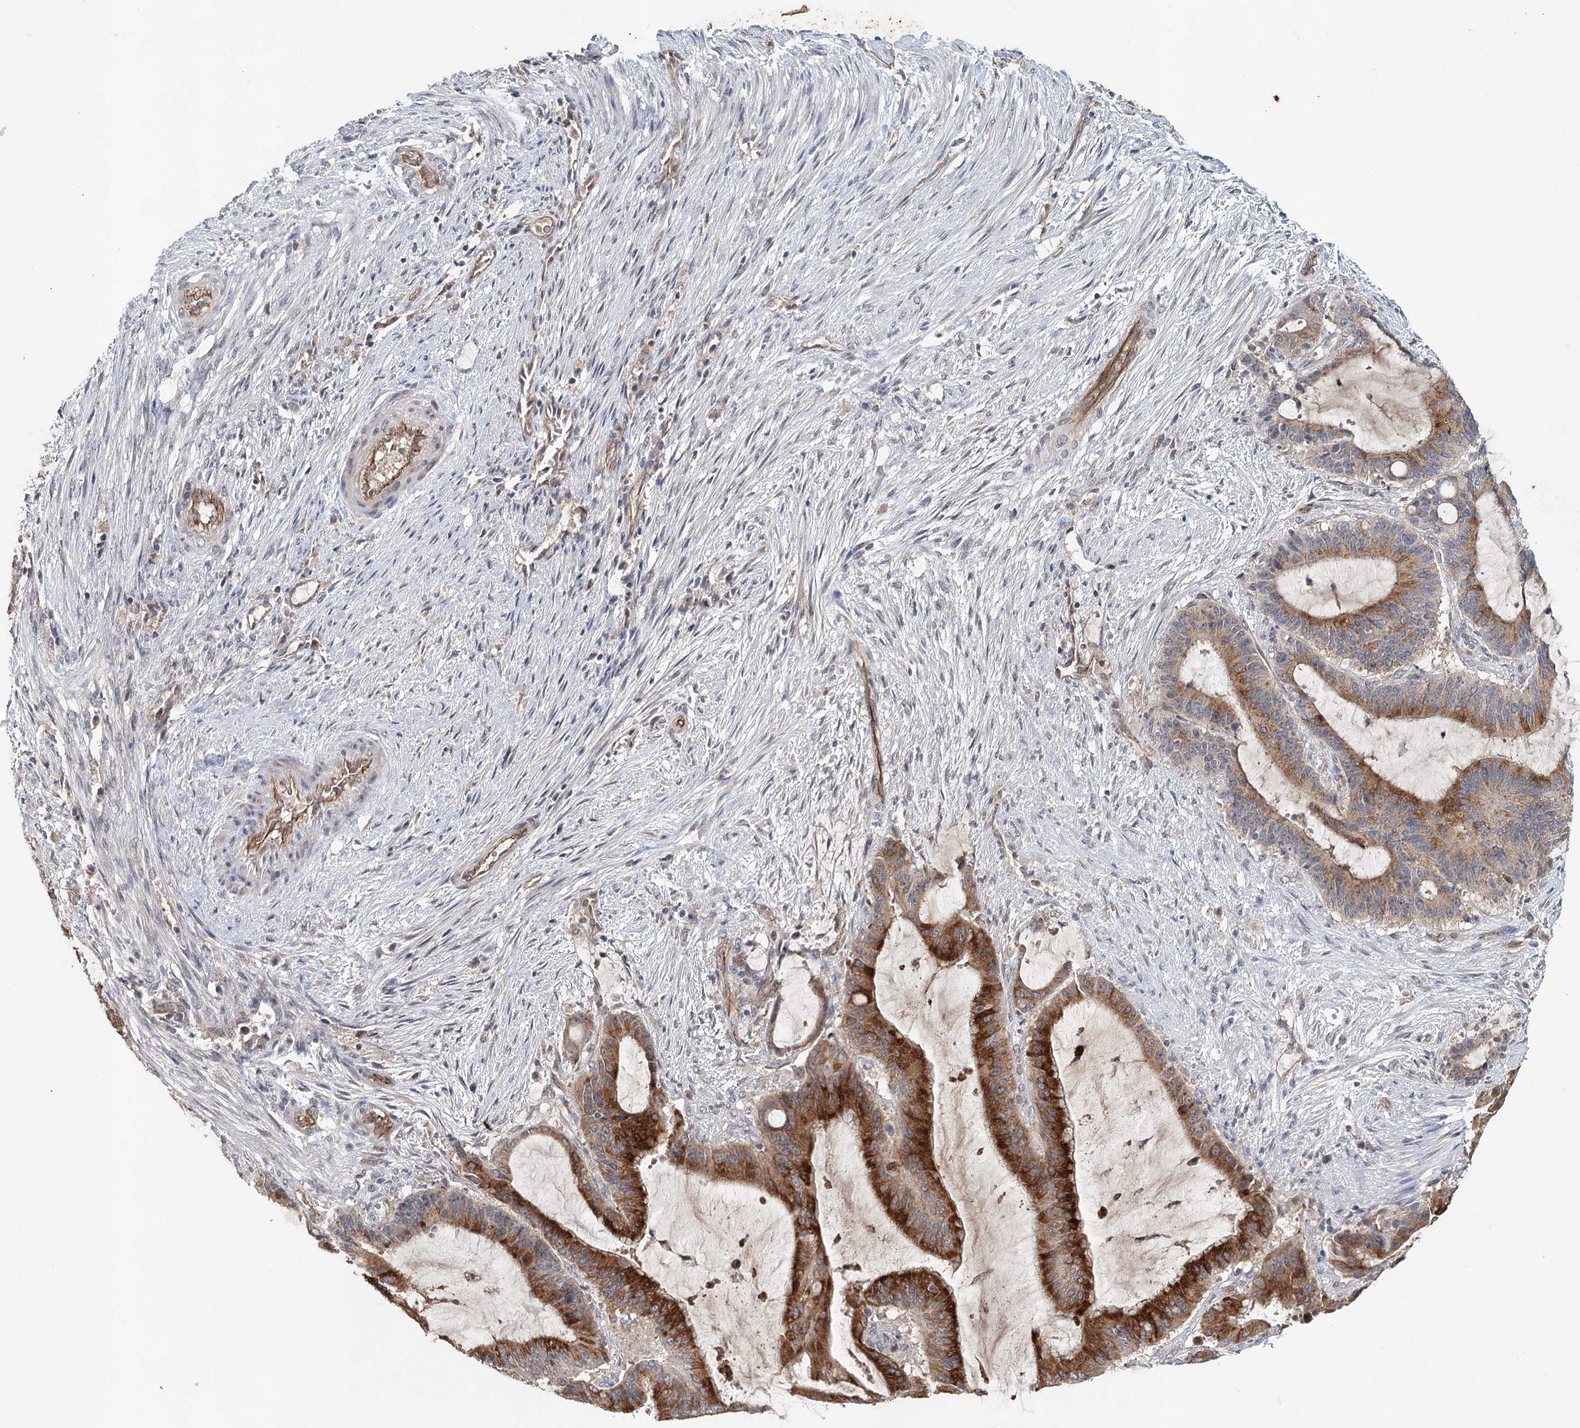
{"staining": {"intensity": "strong", "quantity": "25%-75%", "location": "cytoplasmic/membranous"}, "tissue": "liver cancer", "cell_type": "Tumor cells", "image_type": "cancer", "snomed": [{"axis": "morphology", "description": "Normal tissue, NOS"}, {"axis": "morphology", "description": "Cholangiocarcinoma"}, {"axis": "topography", "description": "Liver"}, {"axis": "topography", "description": "Peripheral nerve tissue"}], "caption": "Cholangiocarcinoma (liver) stained for a protein demonstrates strong cytoplasmic/membranous positivity in tumor cells.", "gene": "SYNPO", "patient": {"sex": "female", "age": 73}}